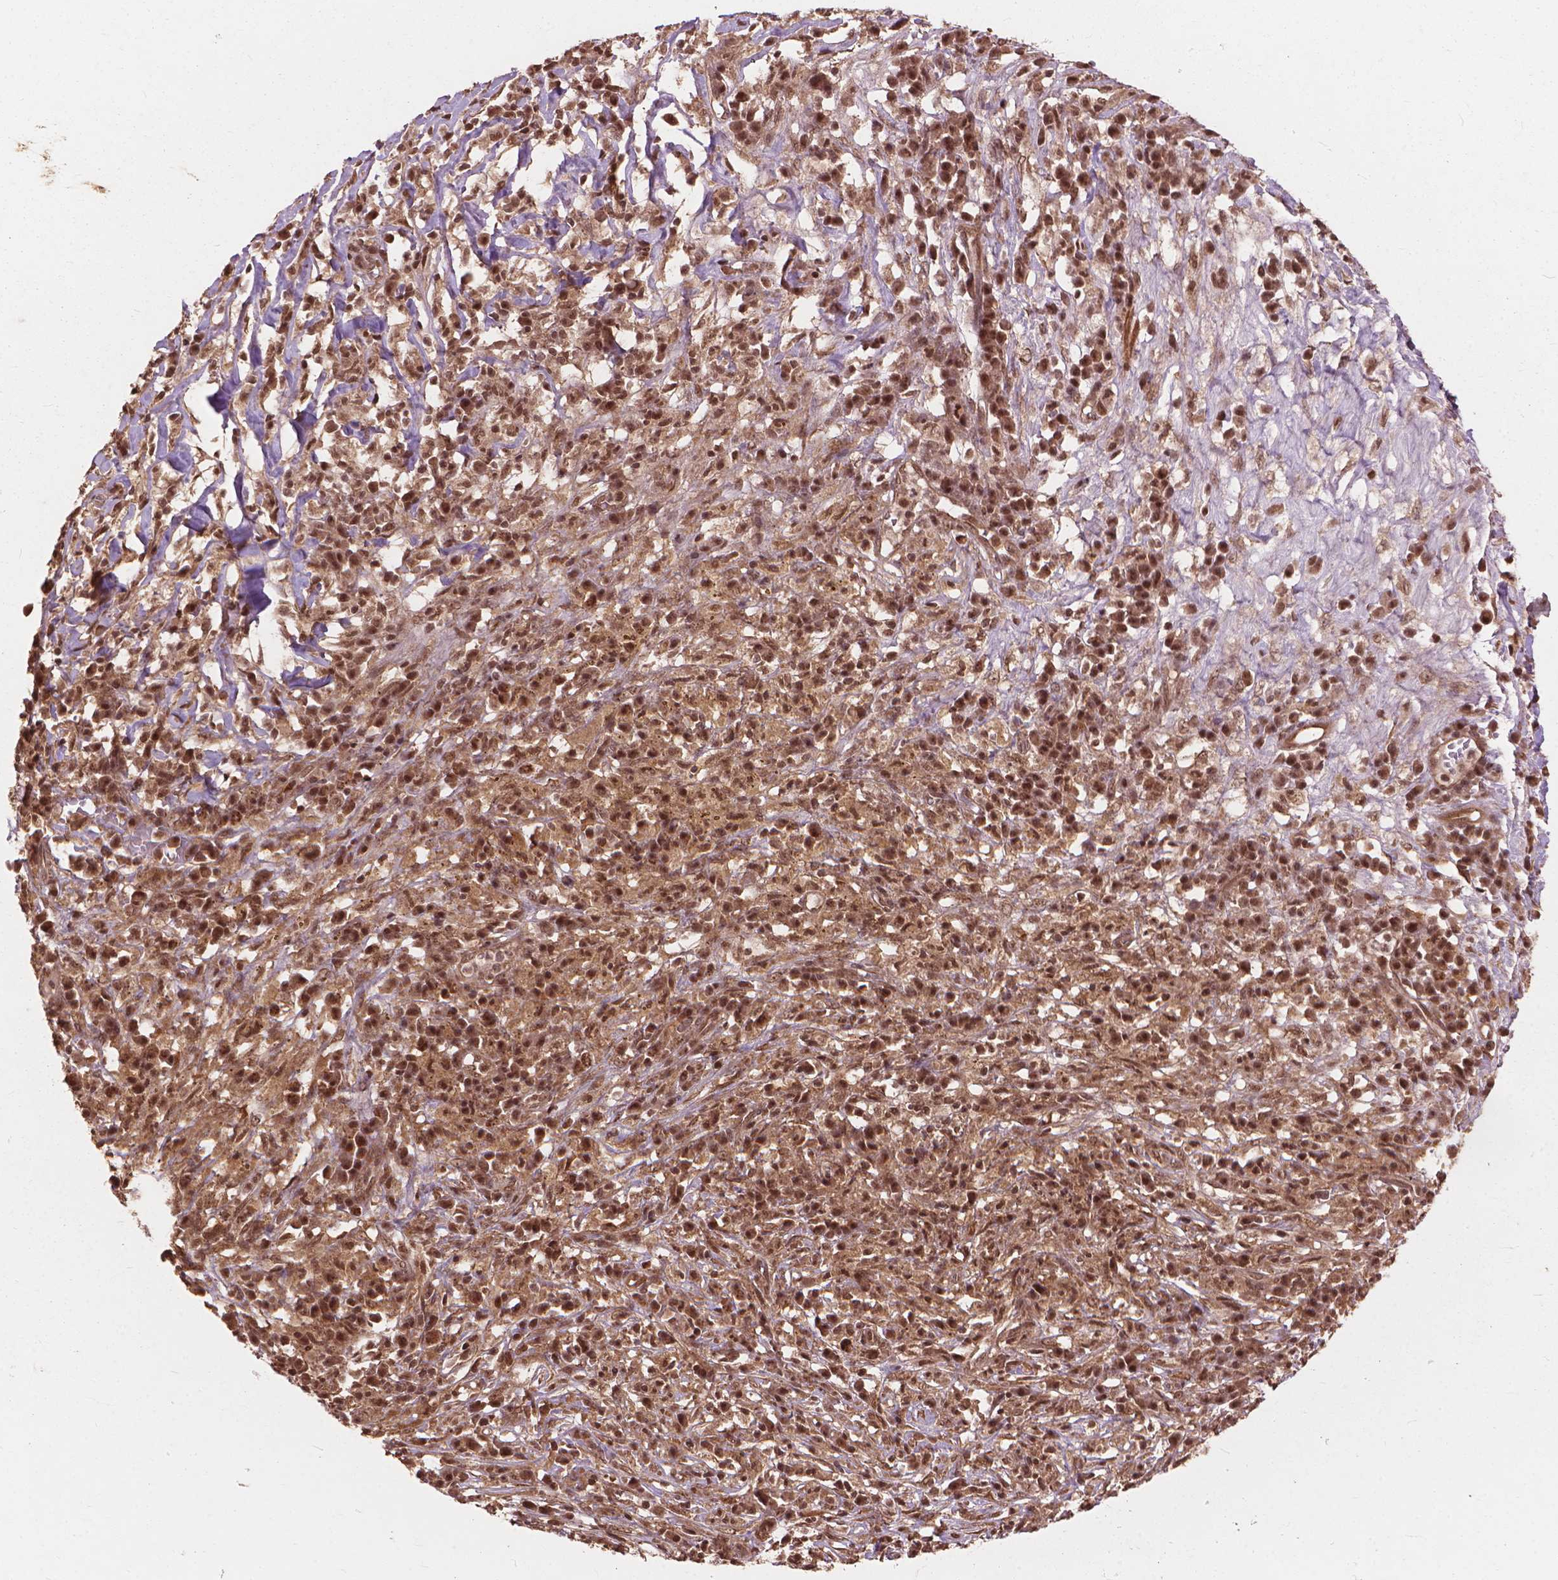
{"staining": {"intensity": "moderate", "quantity": ">75%", "location": "cytoplasmic/membranous,nuclear"}, "tissue": "melanoma", "cell_type": "Tumor cells", "image_type": "cancer", "snomed": [{"axis": "morphology", "description": "Malignant melanoma, NOS"}, {"axis": "topography", "description": "Skin"}], "caption": "IHC histopathology image of melanoma stained for a protein (brown), which reveals medium levels of moderate cytoplasmic/membranous and nuclear staining in approximately >75% of tumor cells.", "gene": "SSU72", "patient": {"sex": "female", "age": 91}}